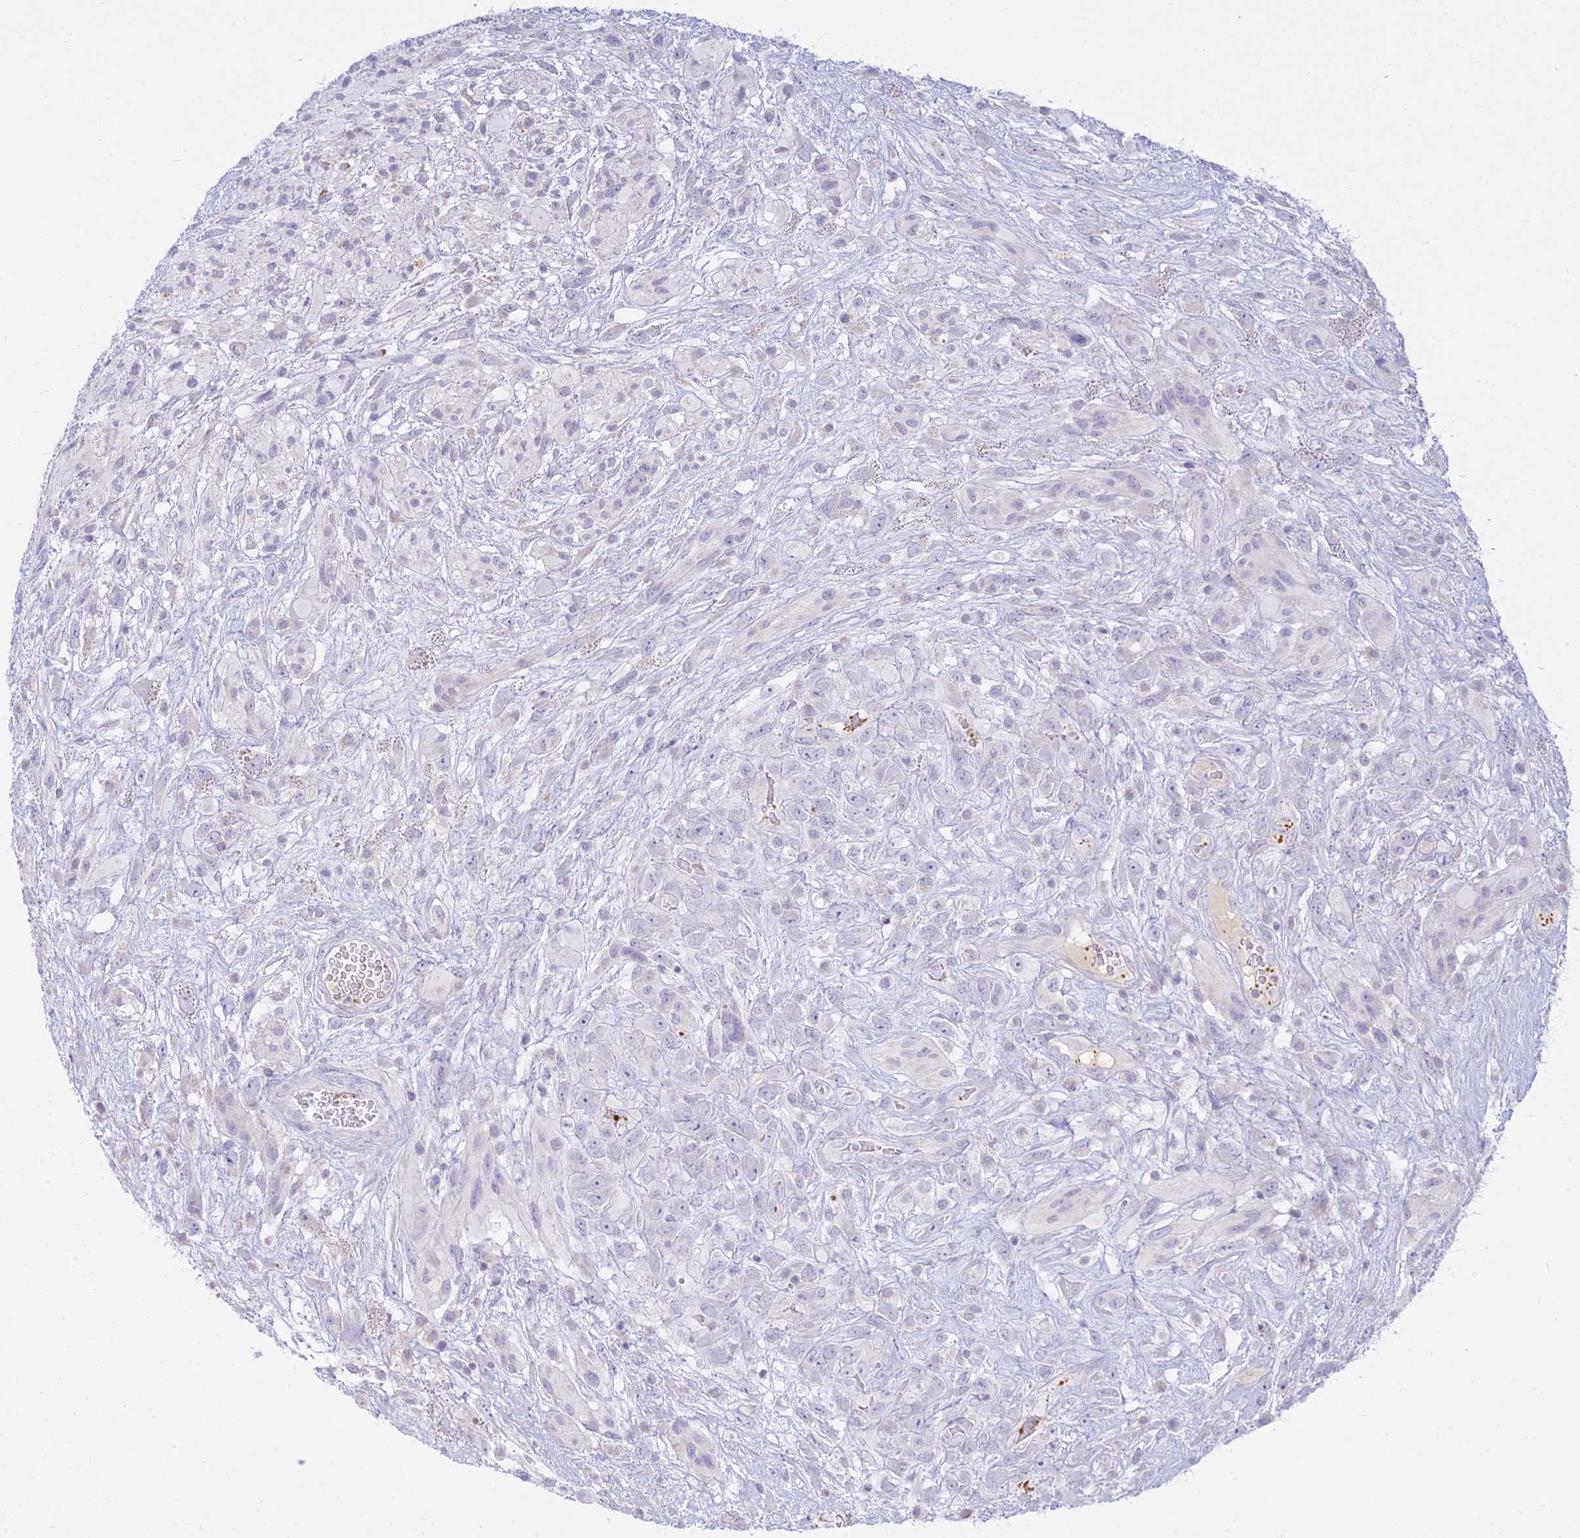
{"staining": {"intensity": "negative", "quantity": "none", "location": "none"}, "tissue": "glioma", "cell_type": "Tumor cells", "image_type": "cancer", "snomed": [{"axis": "morphology", "description": "Glioma, malignant, High grade"}, {"axis": "topography", "description": "Brain"}], "caption": "An immunohistochemistry (IHC) histopathology image of malignant glioma (high-grade) is shown. There is no staining in tumor cells of malignant glioma (high-grade). (Stains: DAB (3,3'-diaminobenzidine) immunohistochemistry (IHC) with hematoxylin counter stain, Microscopy: brightfield microscopy at high magnification).", "gene": "TMEM40", "patient": {"sex": "male", "age": 61}}